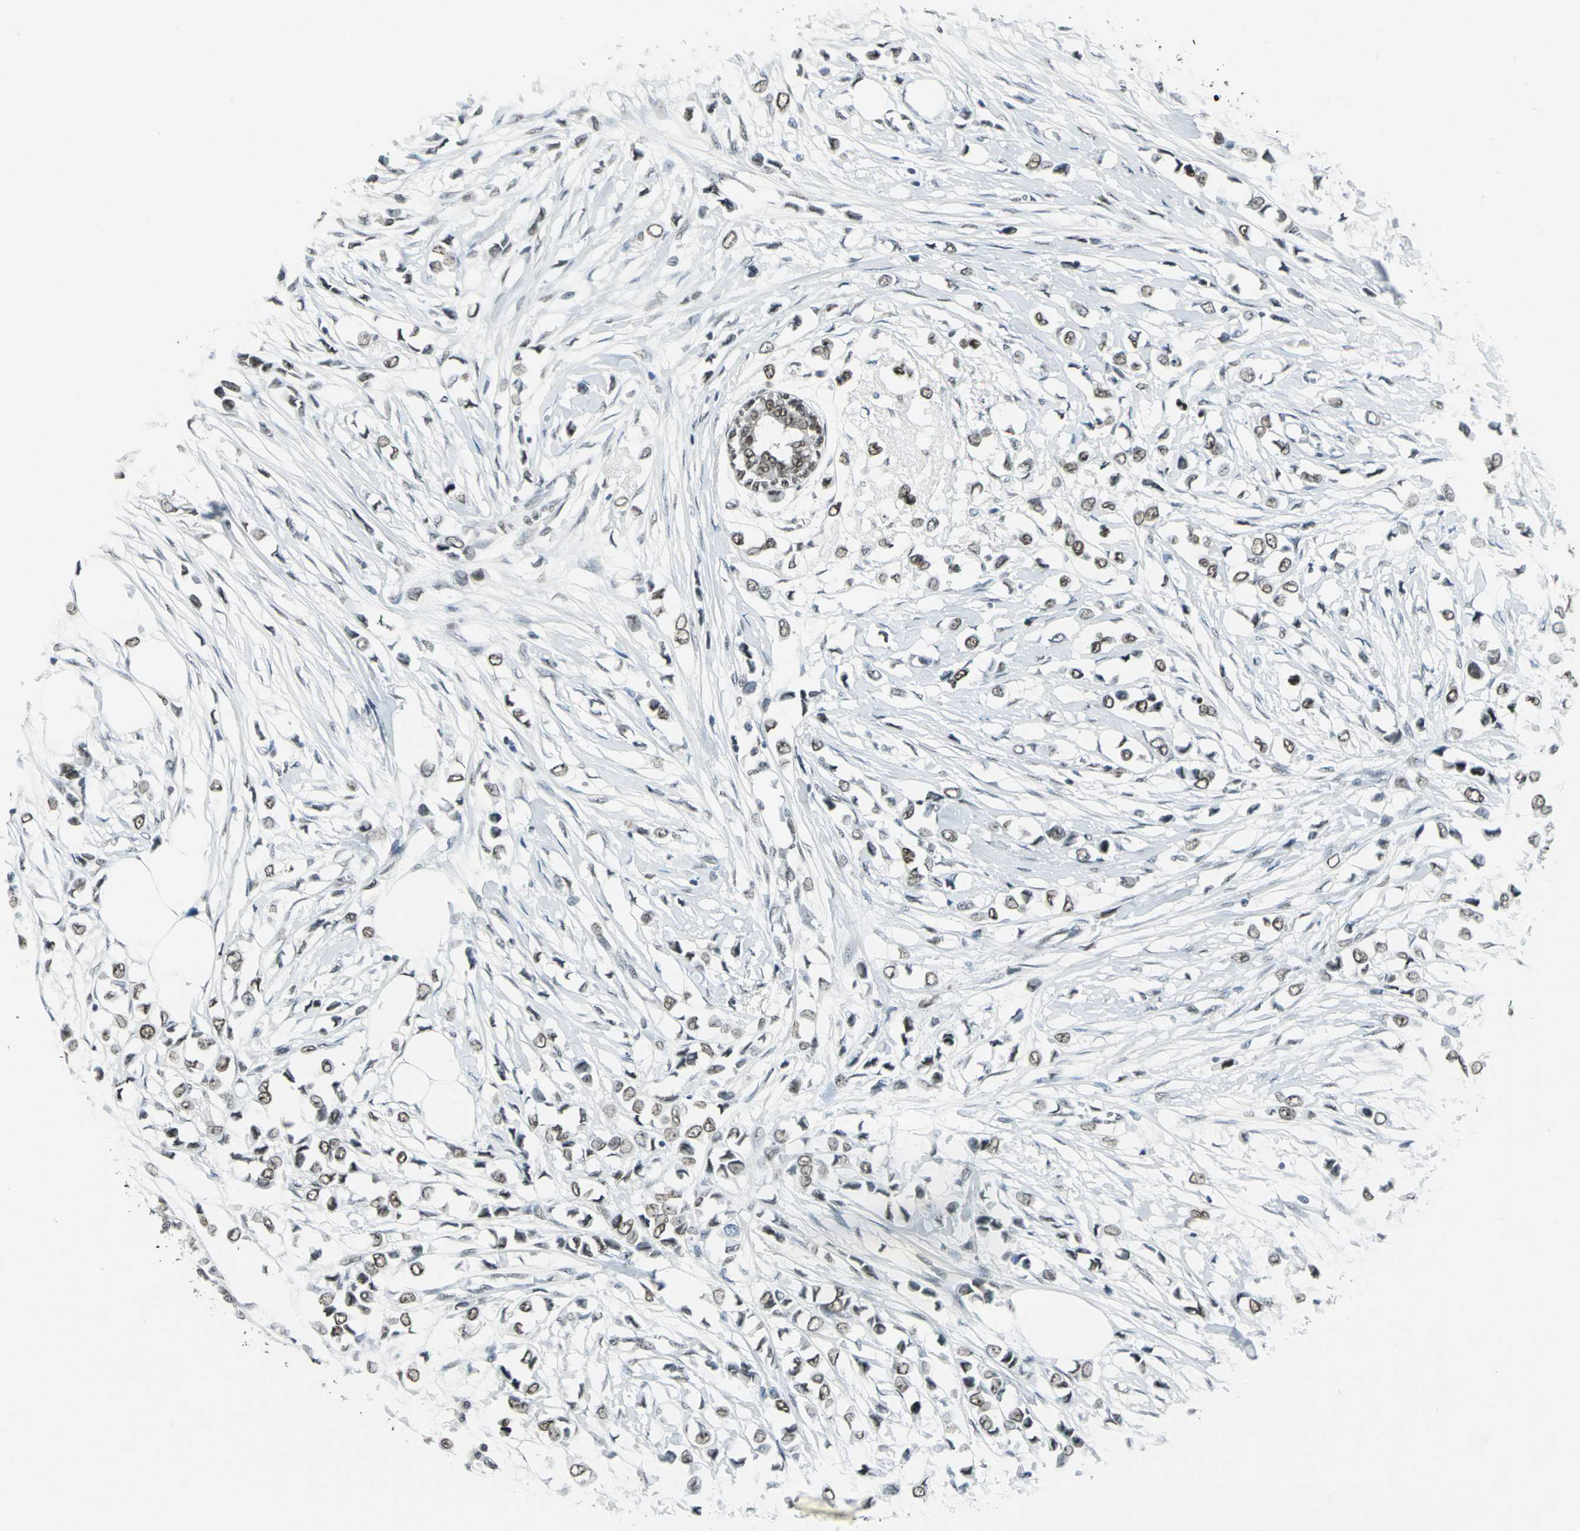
{"staining": {"intensity": "moderate", "quantity": ">75%", "location": "nuclear"}, "tissue": "breast cancer", "cell_type": "Tumor cells", "image_type": "cancer", "snomed": [{"axis": "morphology", "description": "Lobular carcinoma"}, {"axis": "topography", "description": "Breast"}], "caption": "A brown stain highlights moderate nuclear staining of a protein in human breast cancer tumor cells. (IHC, brightfield microscopy, high magnification).", "gene": "ADNP", "patient": {"sex": "female", "age": 51}}